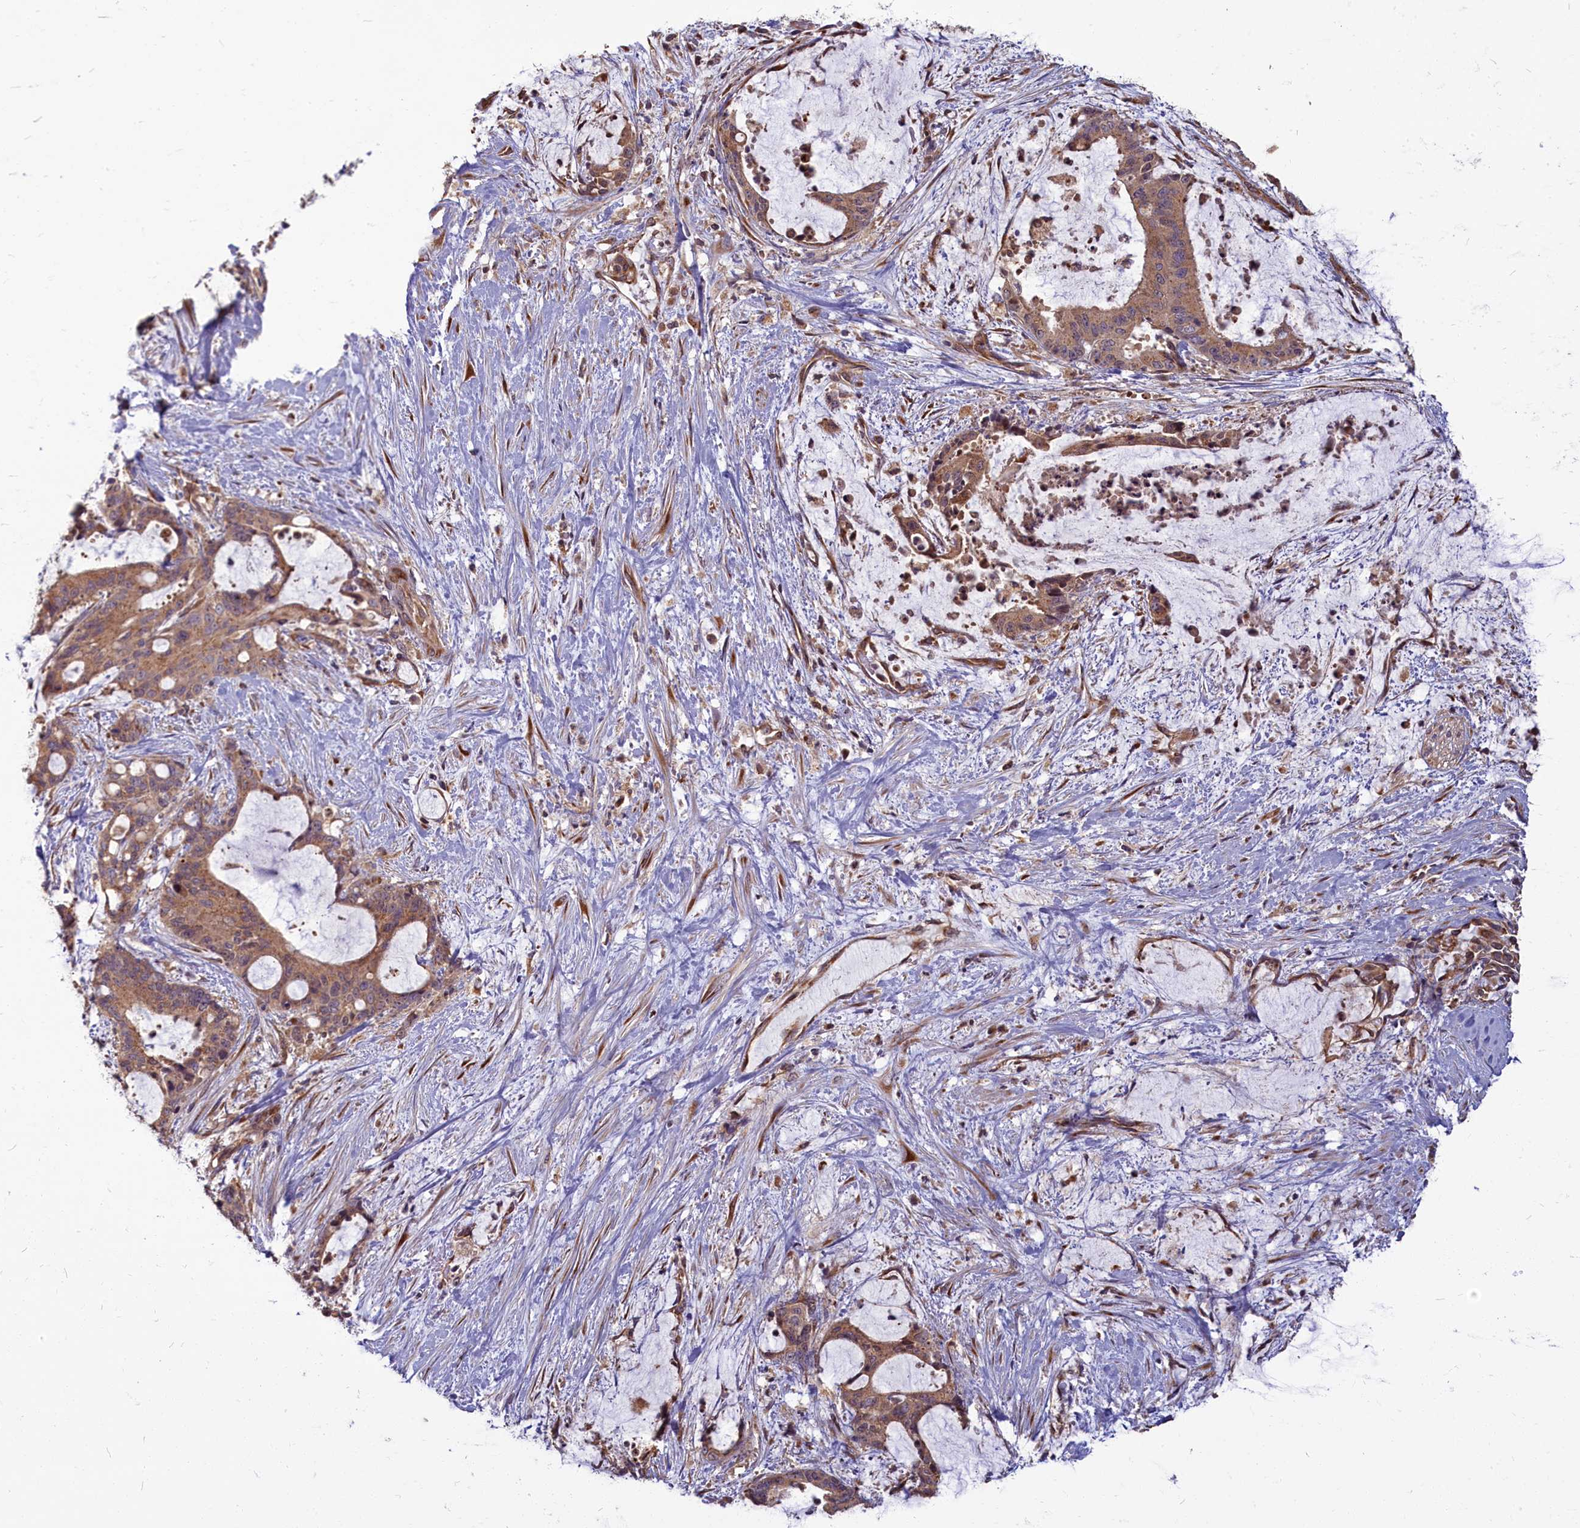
{"staining": {"intensity": "moderate", "quantity": ">75%", "location": "cytoplasmic/membranous"}, "tissue": "liver cancer", "cell_type": "Tumor cells", "image_type": "cancer", "snomed": [{"axis": "morphology", "description": "Normal tissue, NOS"}, {"axis": "morphology", "description": "Cholangiocarcinoma"}, {"axis": "topography", "description": "Liver"}, {"axis": "topography", "description": "Peripheral nerve tissue"}], "caption": "Liver cancer stained with IHC demonstrates moderate cytoplasmic/membranous staining in about >75% of tumor cells.", "gene": "MYCBP", "patient": {"sex": "female", "age": 73}}